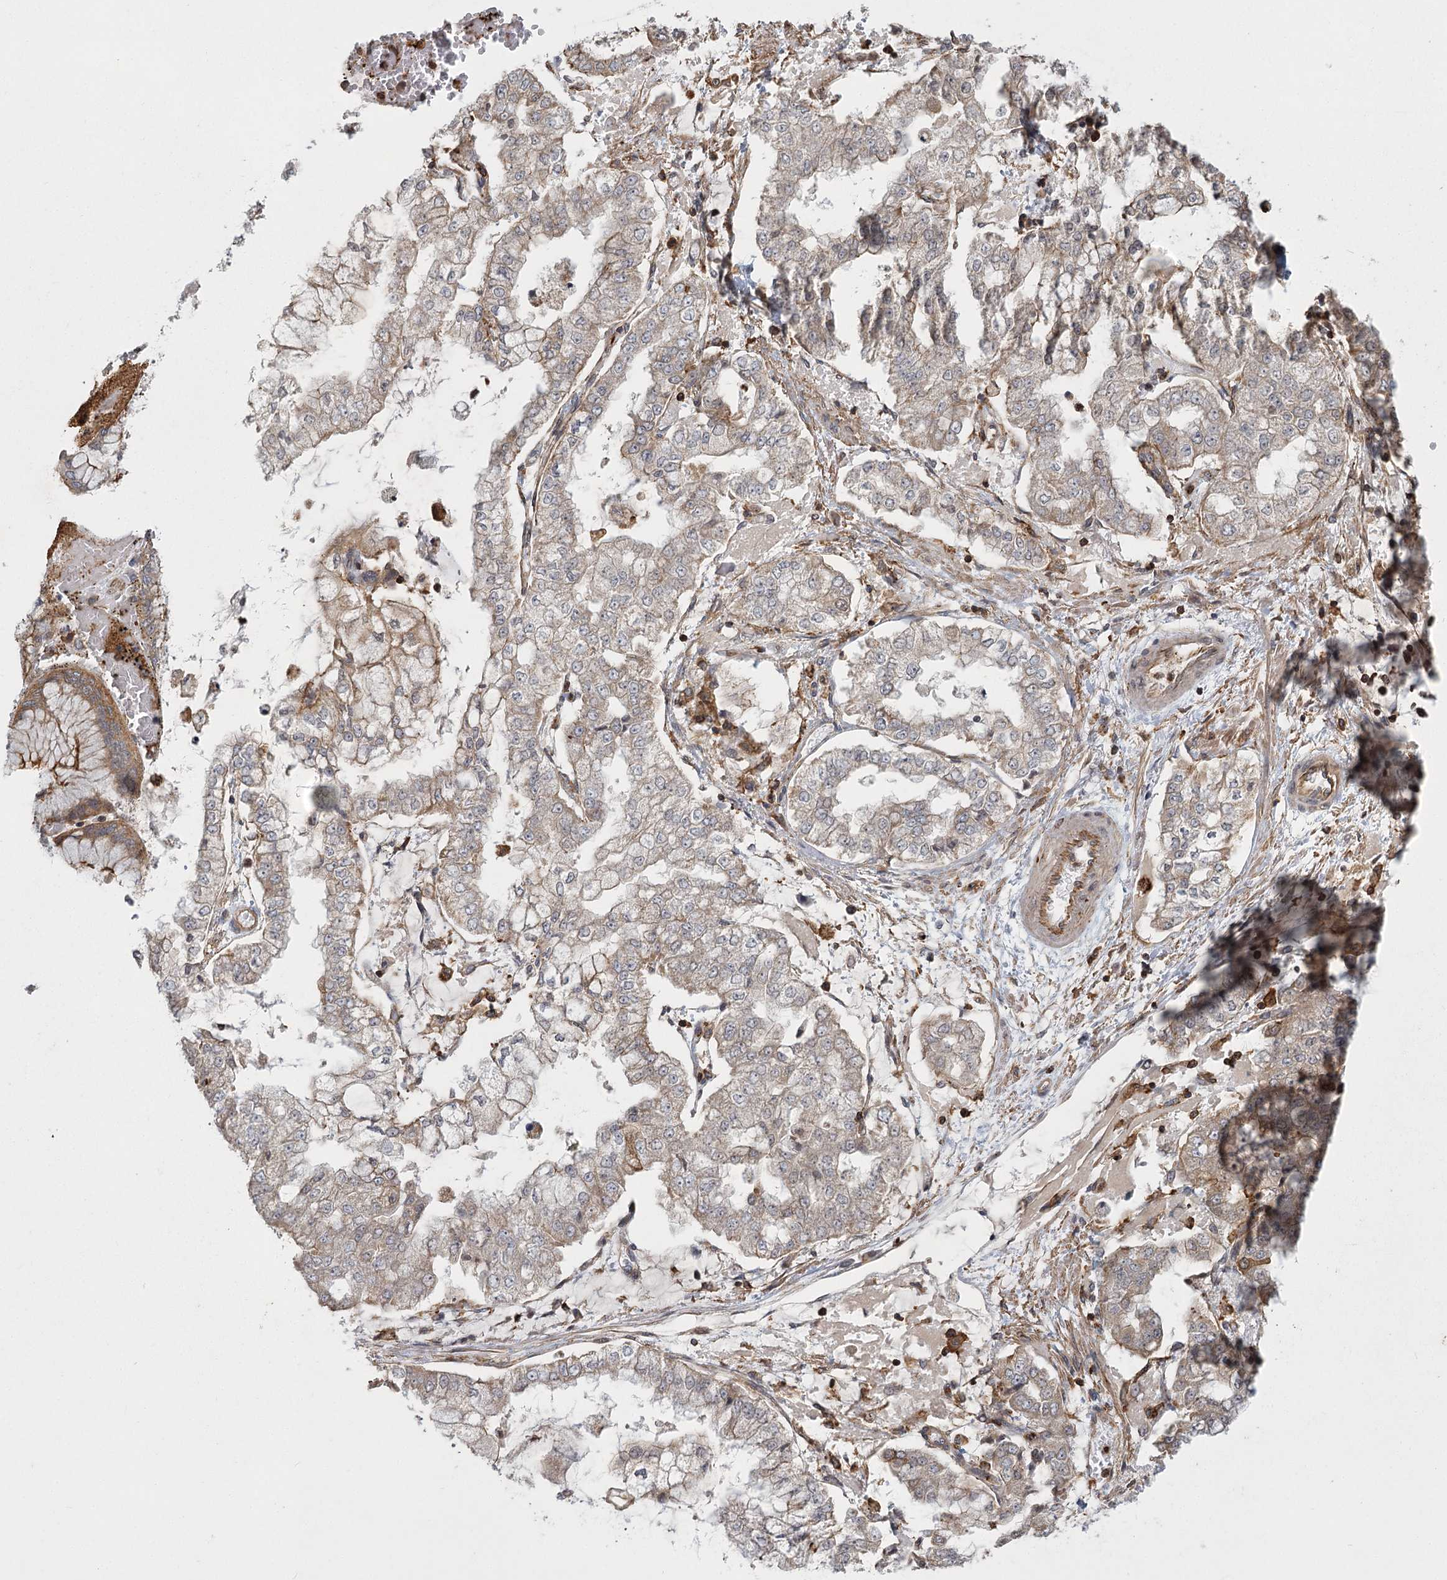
{"staining": {"intensity": "moderate", "quantity": "<25%", "location": "cytoplasmic/membranous"}, "tissue": "stomach cancer", "cell_type": "Tumor cells", "image_type": "cancer", "snomed": [{"axis": "morphology", "description": "Adenocarcinoma, NOS"}, {"axis": "topography", "description": "Stomach"}], "caption": "Immunohistochemical staining of stomach cancer (adenocarcinoma) shows moderate cytoplasmic/membranous protein positivity in about <25% of tumor cells.", "gene": "MEPE", "patient": {"sex": "male", "age": 76}}